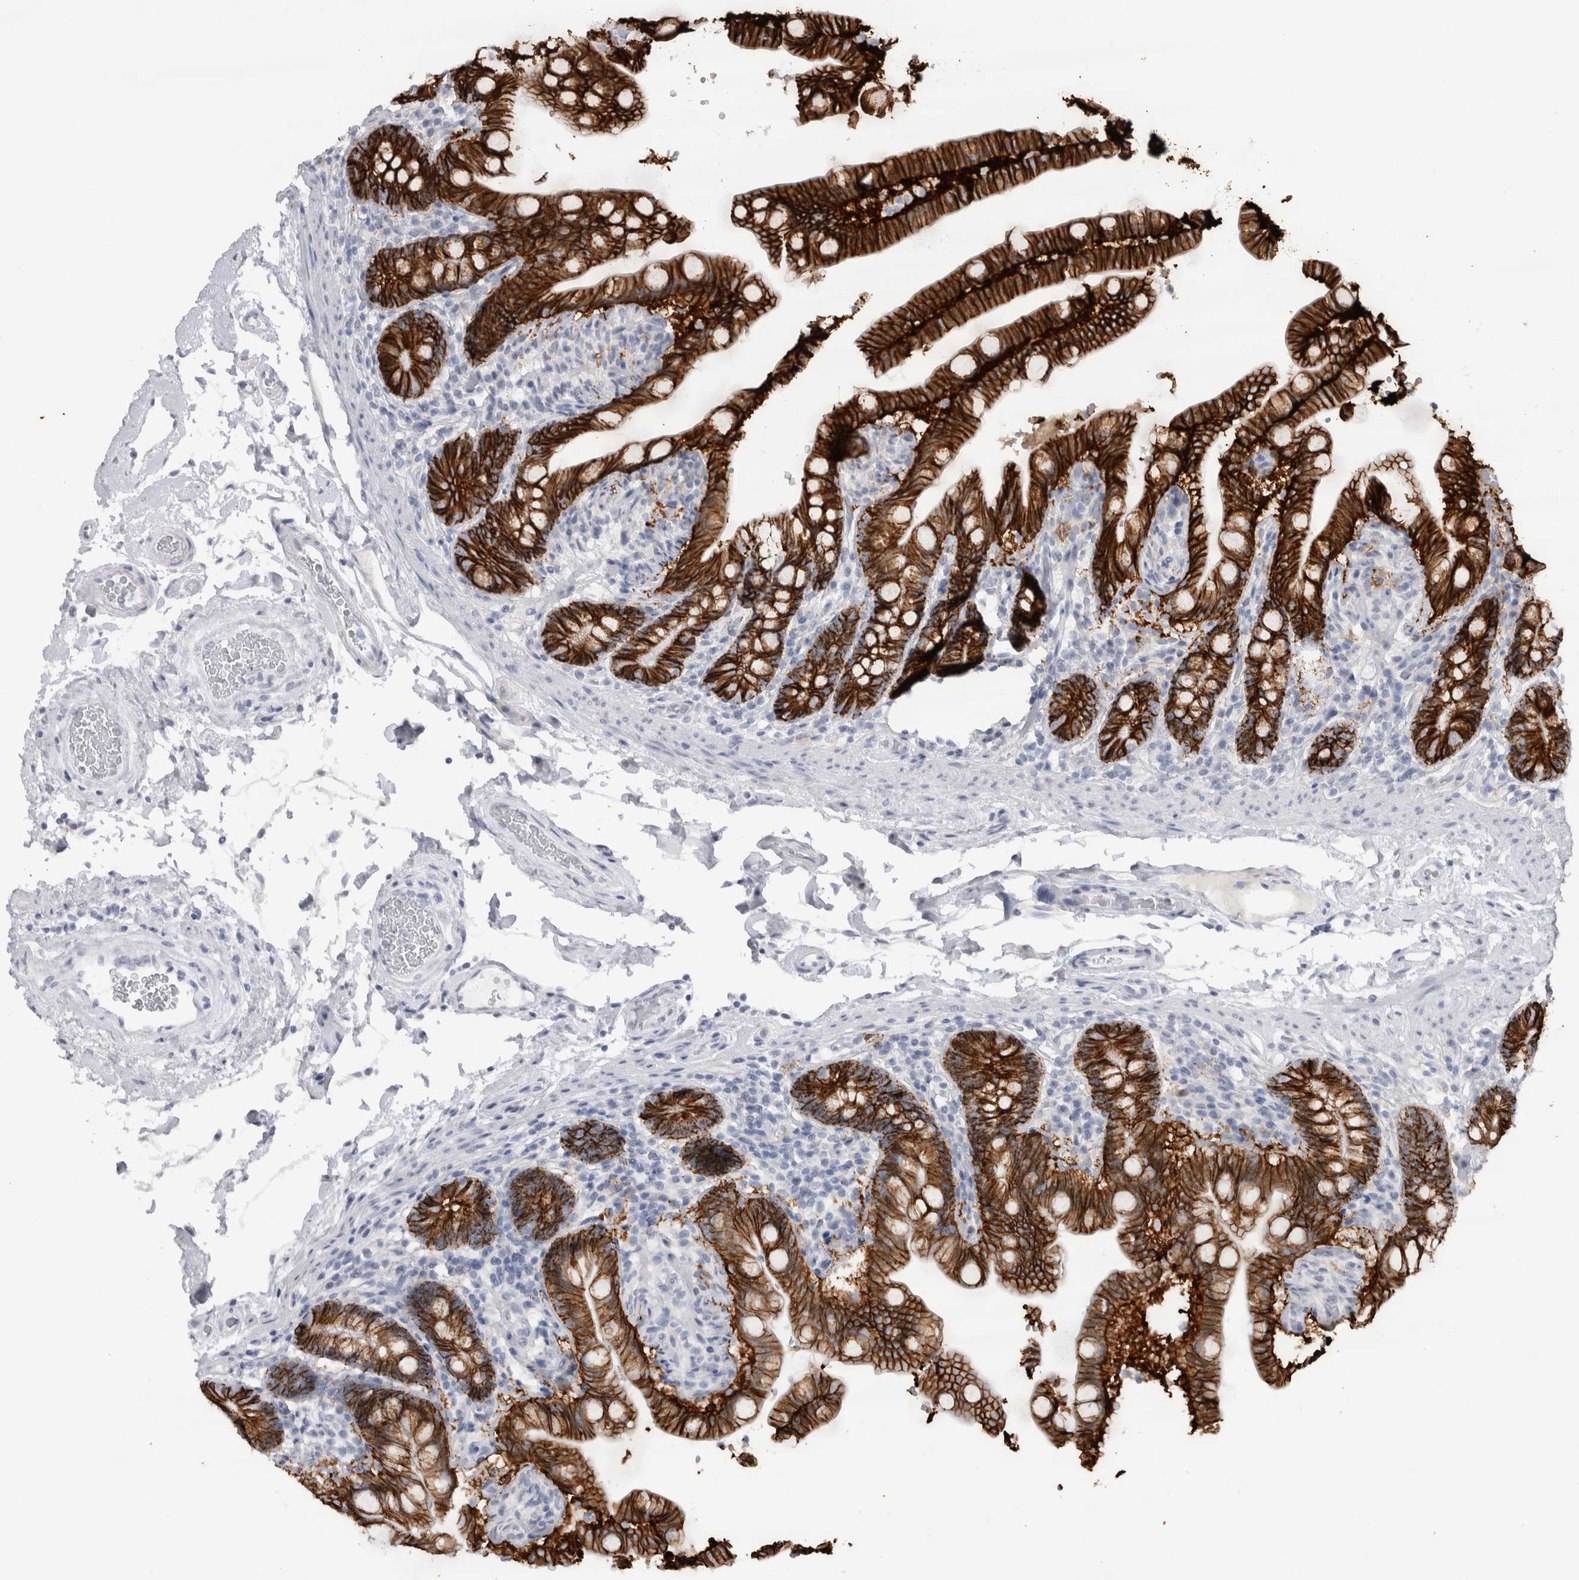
{"staining": {"intensity": "negative", "quantity": "none", "location": "none"}, "tissue": "colon", "cell_type": "Endothelial cells", "image_type": "normal", "snomed": [{"axis": "morphology", "description": "Normal tissue, NOS"}, {"axis": "topography", "description": "Smooth muscle"}, {"axis": "topography", "description": "Colon"}], "caption": "Immunohistochemistry image of normal colon: human colon stained with DAB shows no significant protein staining in endothelial cells. (DAB (3,3'-diaminobenzidine) IHC visualized using brightfield microscopy, high magnification).", "gene": "CDH17", "patient": {"sex": "male", "age": 73}}